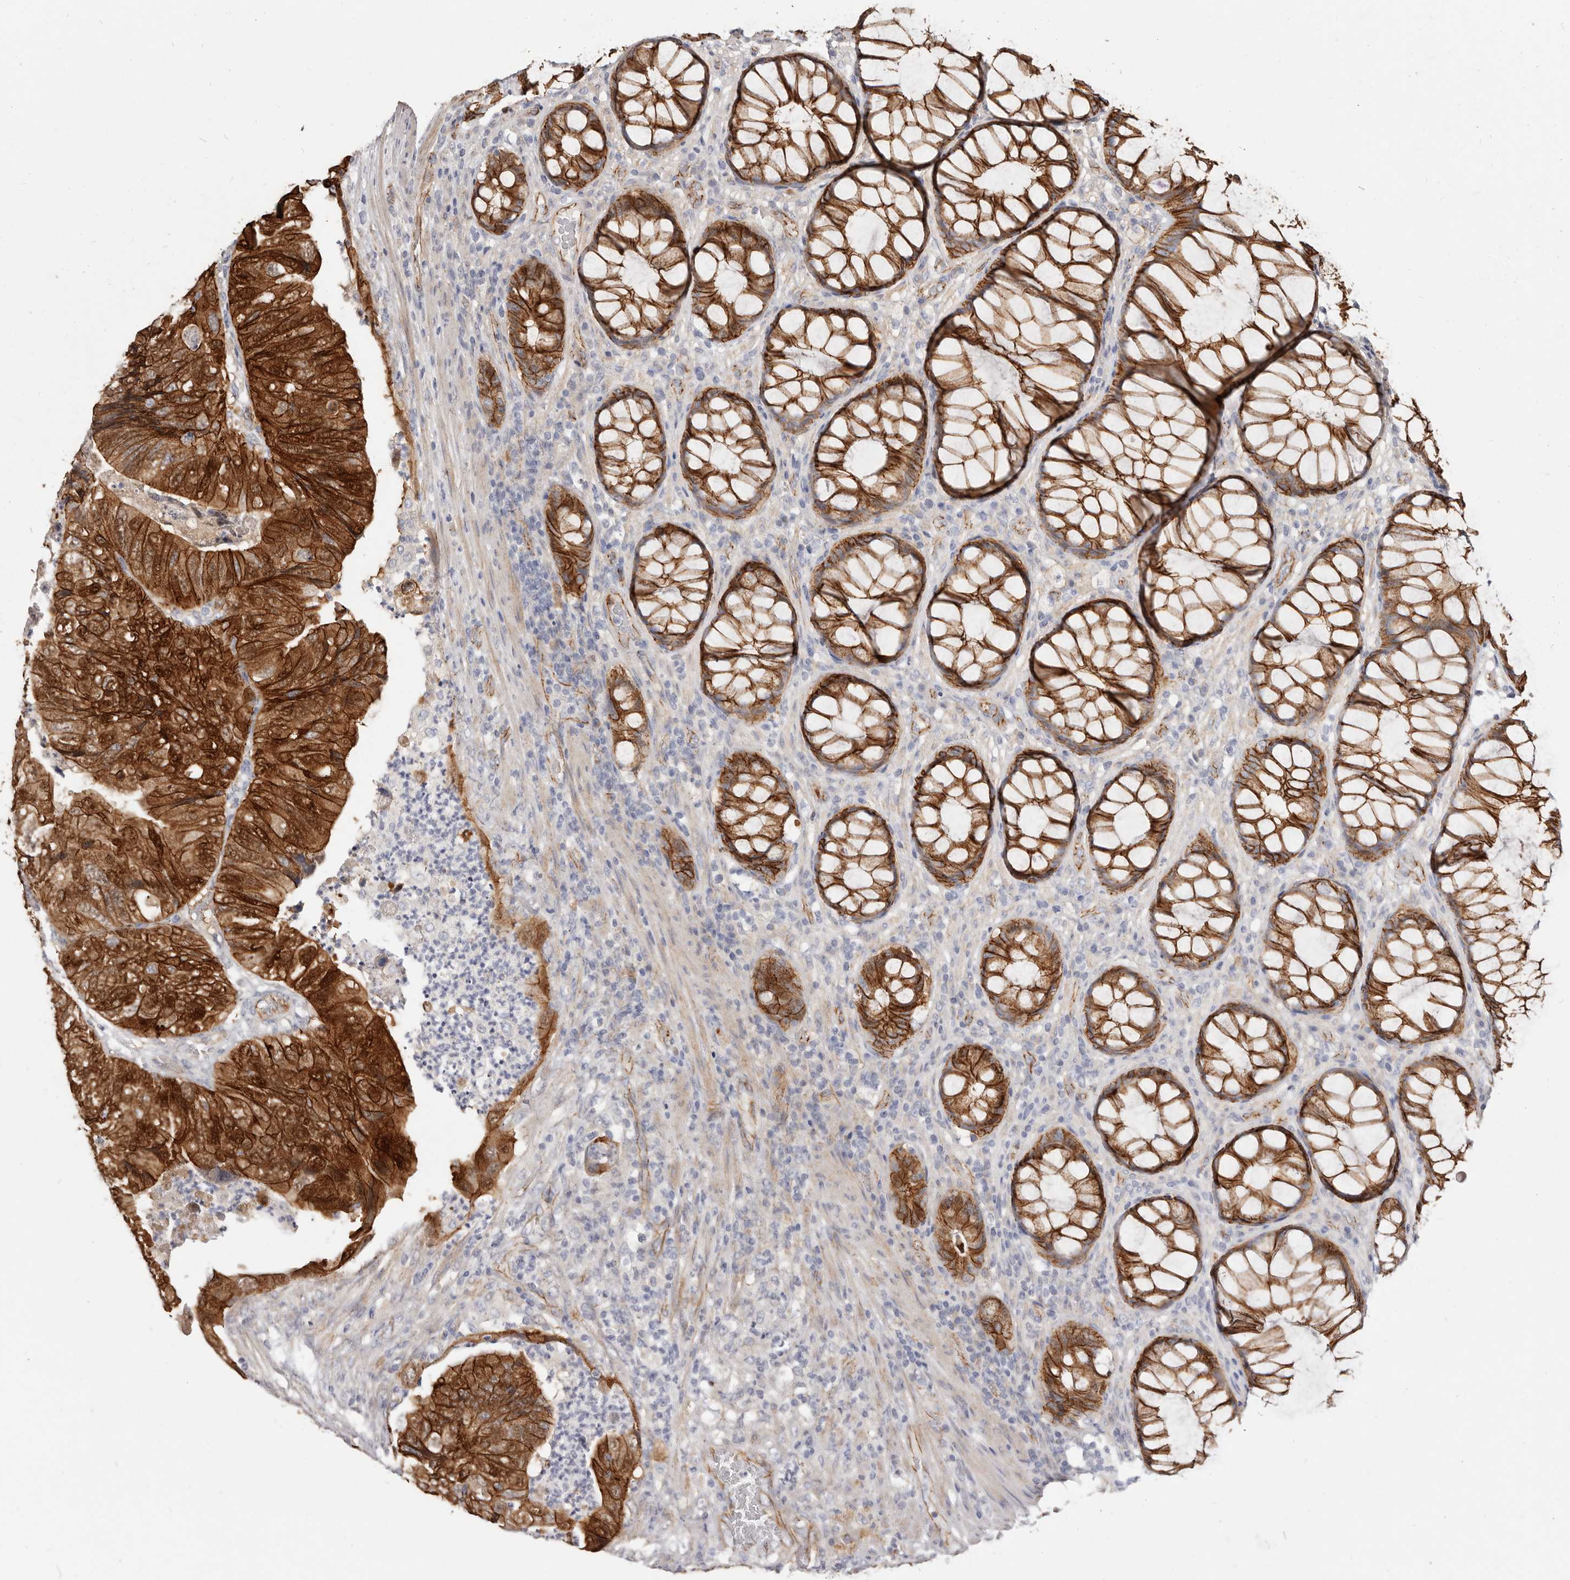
{"staining": {"intensity": "strong", "quantity": ">75%", "location": "cytoplasmic/membranous"}, "tissue": "colorectal cancer", "cell_type": "Tumor cells", "image_type": "cancer", "snomed": [{"axis": "morphology", "description": "Adenocarcinoma, NOS"}, {"axis": "topography", "description": "Rectum"}], "caption": "Adenocarcinoma (colorectal) tissue demonstrates strong cytoplasmic/membranous staining in approximately >75% of tumor cells, visualized by immunohistochemistry.", "gene": "CTNNB1", "patient": {"sex": "male", "age": 63}}